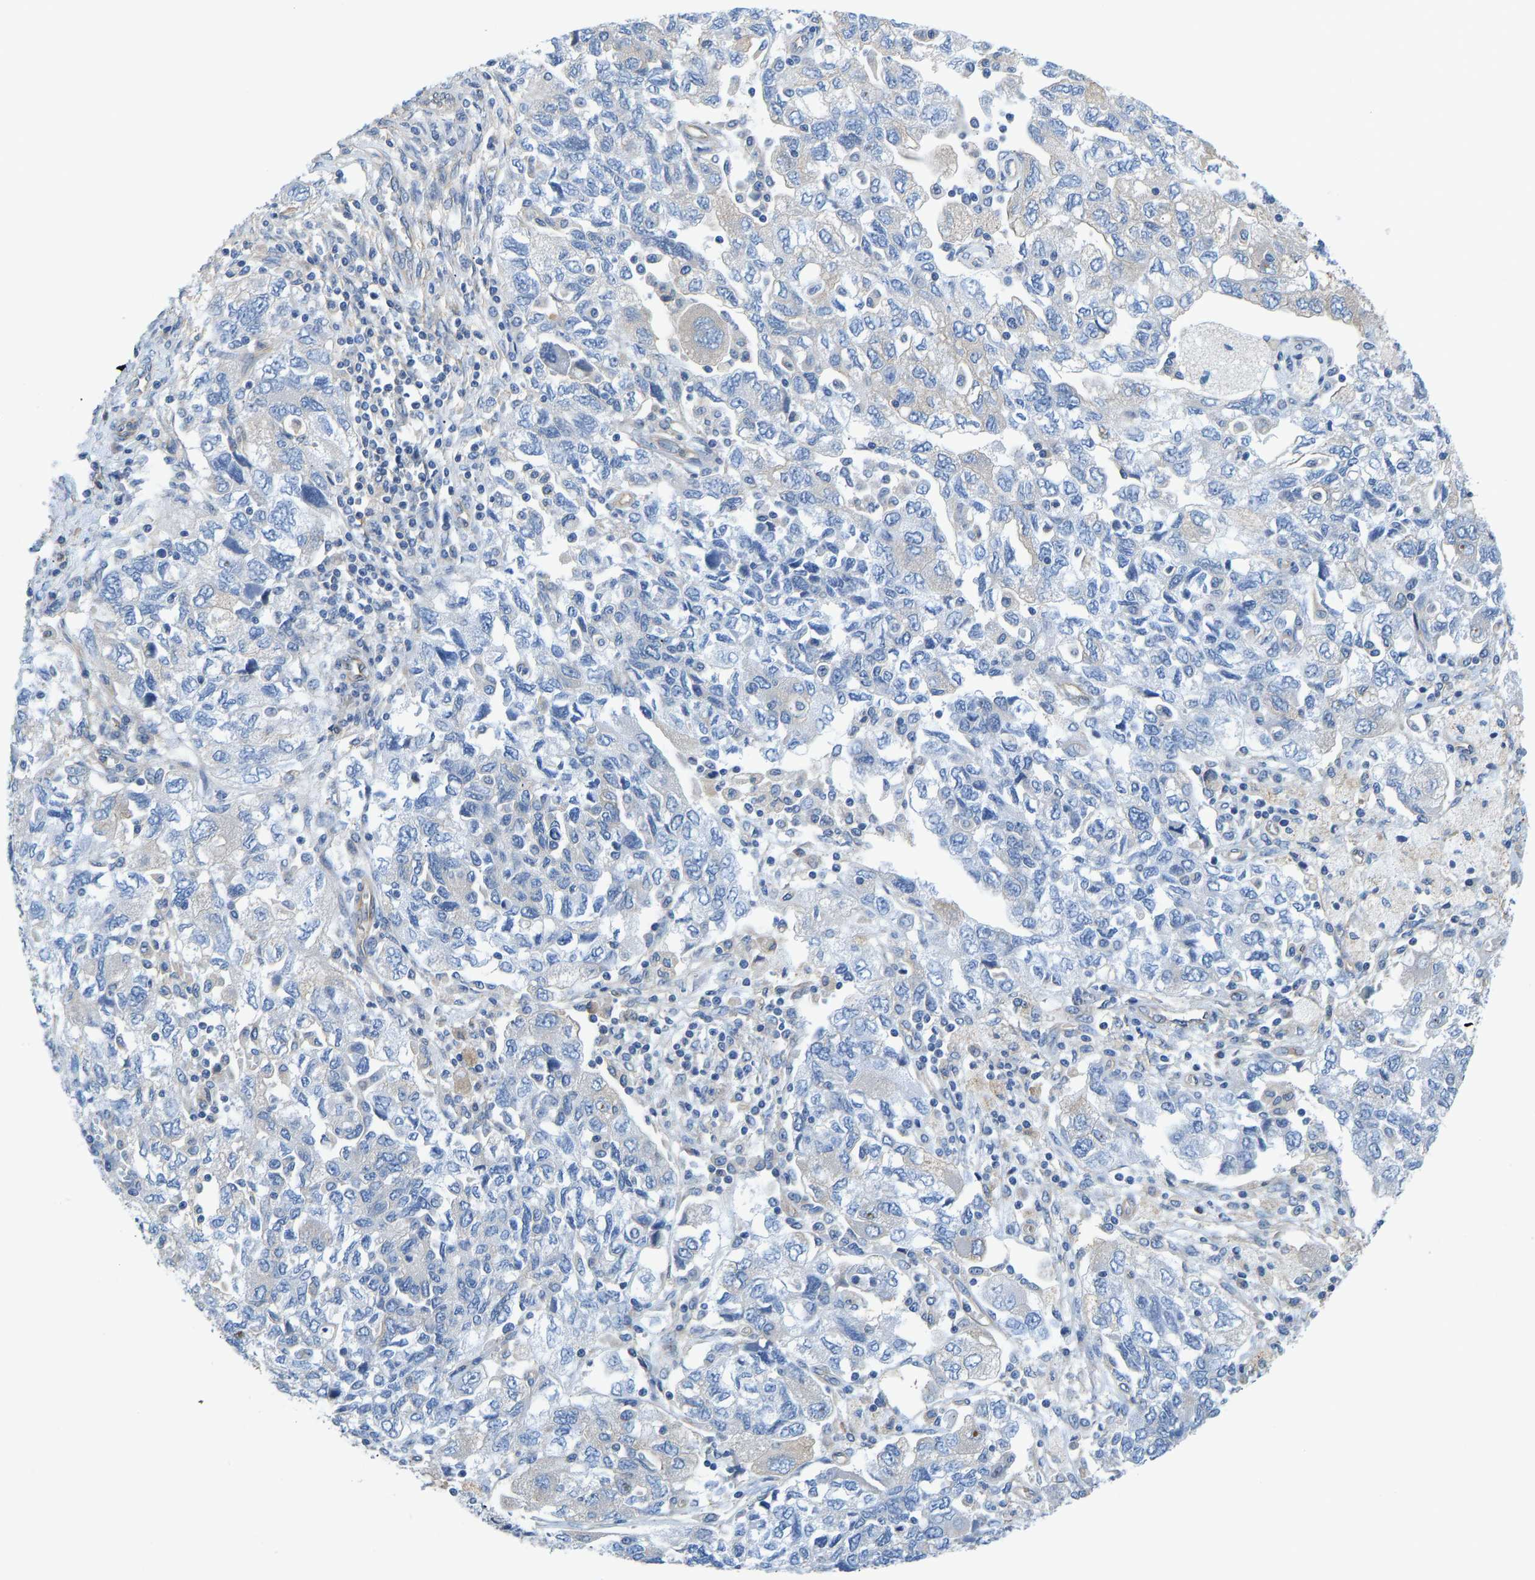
{"staining": {"intensity": "negative", "quantity": "none", "location": "none"}, "tissue": "ovarian cancer", "cell_type": "Tumor cells", "image_type": "cancer", "snomed": [{"axis": "morphology", "description": "Carcinoma, NOS"}, {"axis": "morphology", "description": "Cystadenocarcinoma, serous, NOS"}, {"axis": "topography", "description": "Ovary"}], "caption": "Human ovarian cancer (carcinoma) stained for a protein using immunohistochemistry shows no positivity in tumor cells.", "gene": "CHAD", "patient": {"sex": "female", "age": 69}}